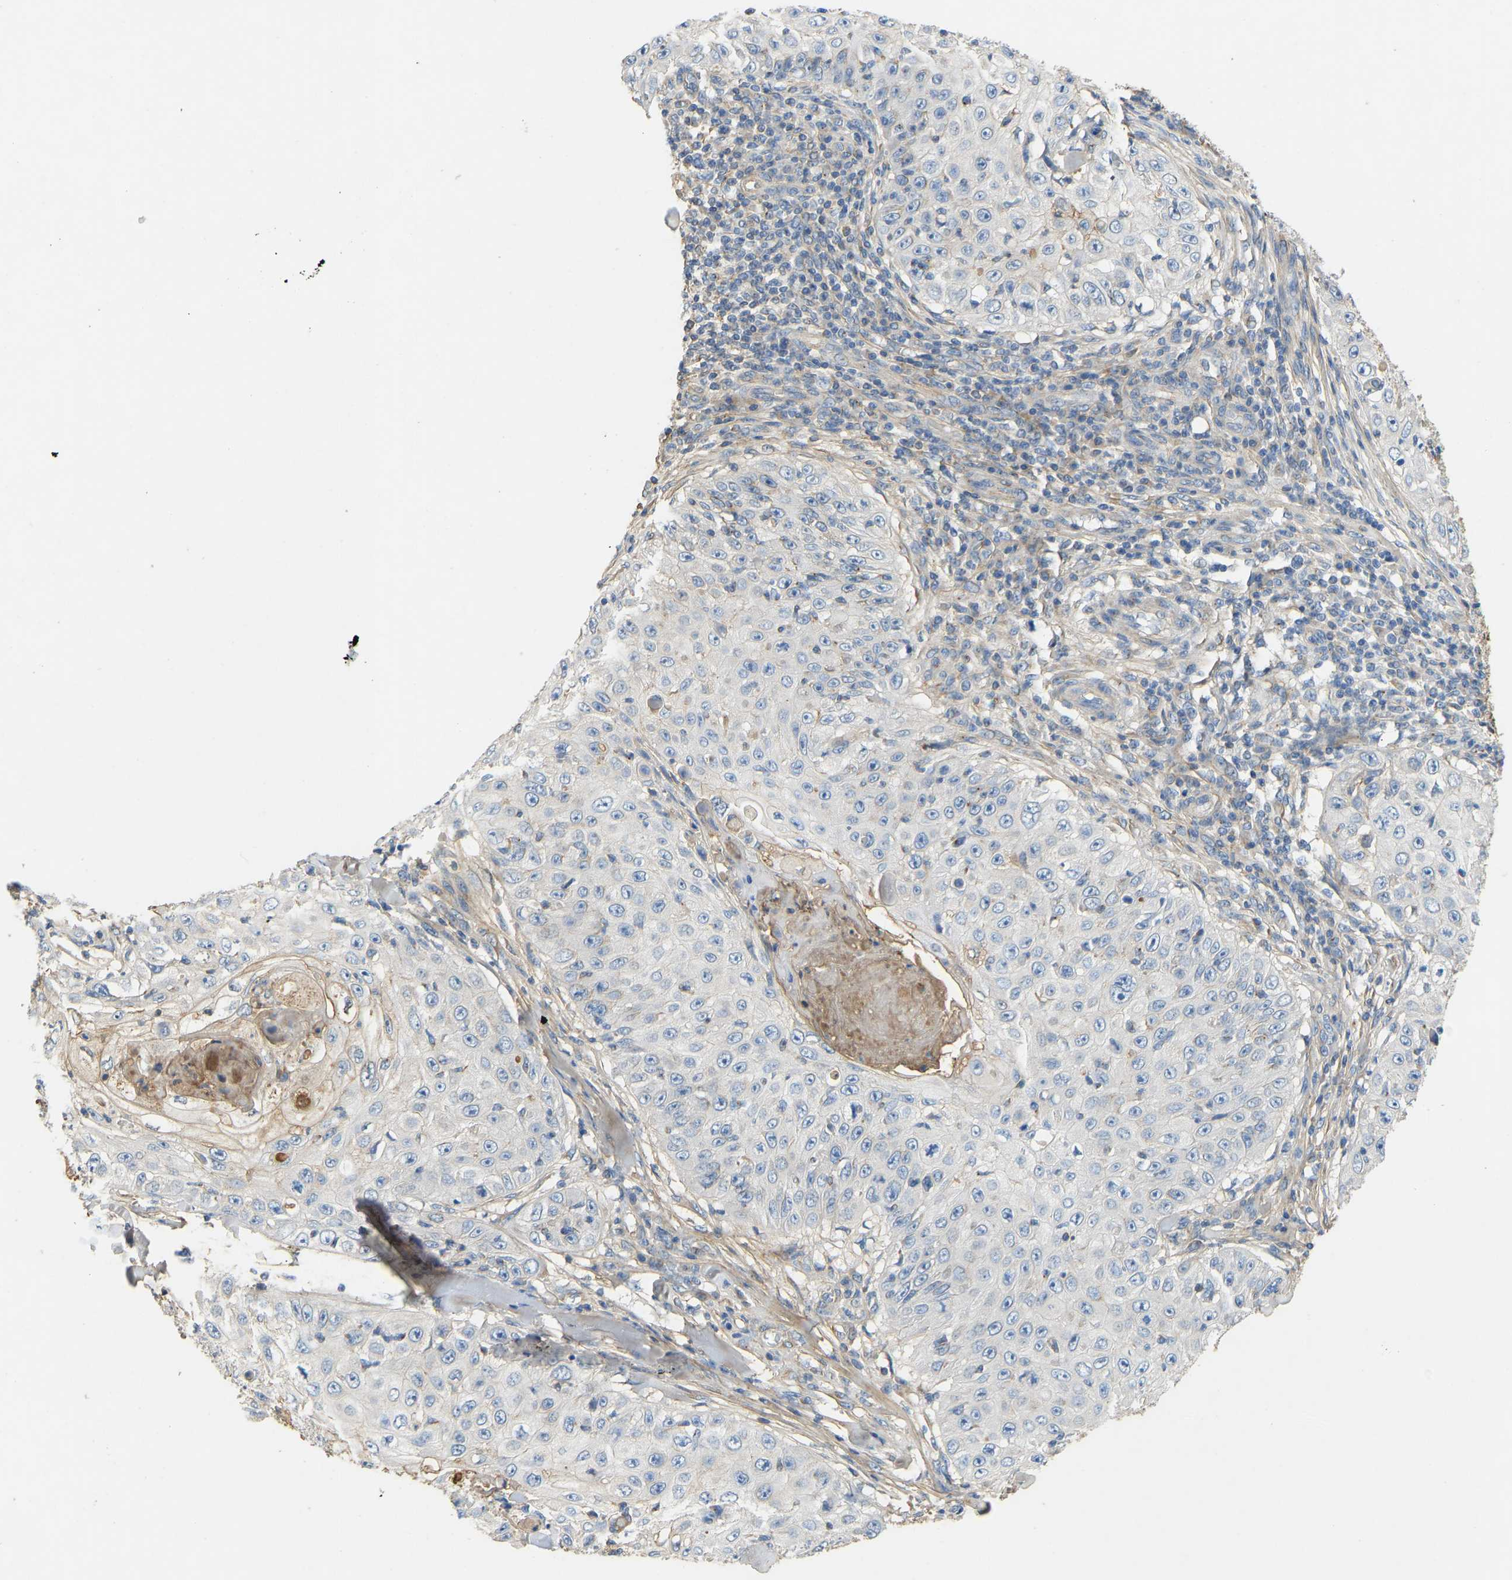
{"staining": {"intensity": "negative", "quantity": "none", "location": "none"}, "tissue": "skin cancer", "cell_type": "Tumor cells", "image_type": "cancer", "snomed": [{"axis": "morphology", "description": "Squamous cell carcinoma, NOS"}, {"axis": "topography", "description": "Skin"}], "caption": "An image of human skin cancer (squamous cell carcinoma) is negative for staining in tumor cells.", "gene": "TECTA", "patient": {"sex": "male", "age": 86}}